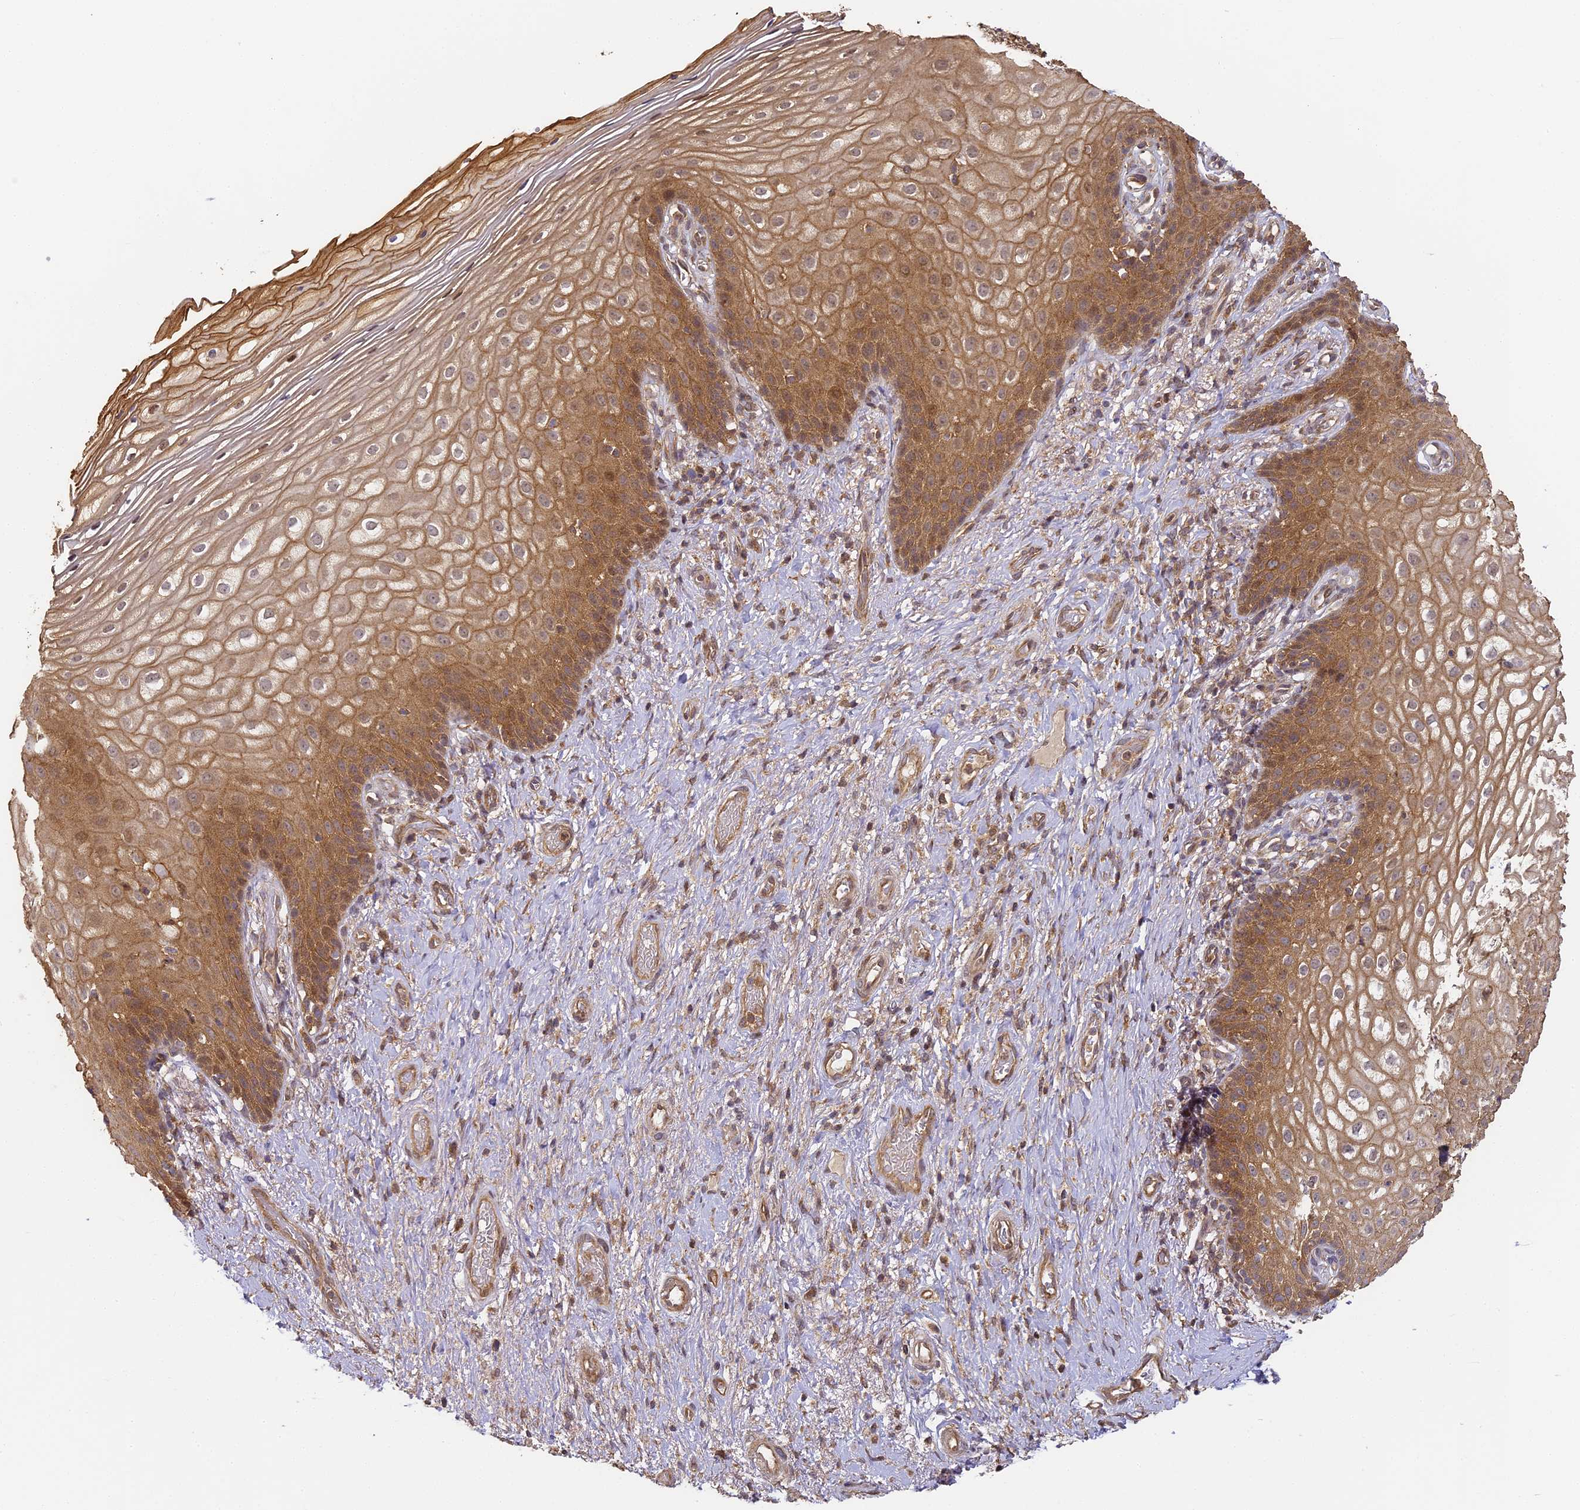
{"staining": {"intensity": "moderate", "quantity": ">75%", "location": "cytoplasmic/membranous,nuclear"}, "tissue": "vagina", "cell_type": "Squamous epithelial cells", "image_type": "normal", "snomed": [{"axis": "morphology", "description": "Normal tissue, NOS"}, {"axis": "topography", "description": "Vagina"}], "caption": "Protein staining exhibits moderate cytoplasmic/membranous,nuclear positivity in about >75% of squamous epithelial cells in unremarkable vagina.", "gene": "ENSG00000268870", "patient": {"sex": "female", "age": 60}}